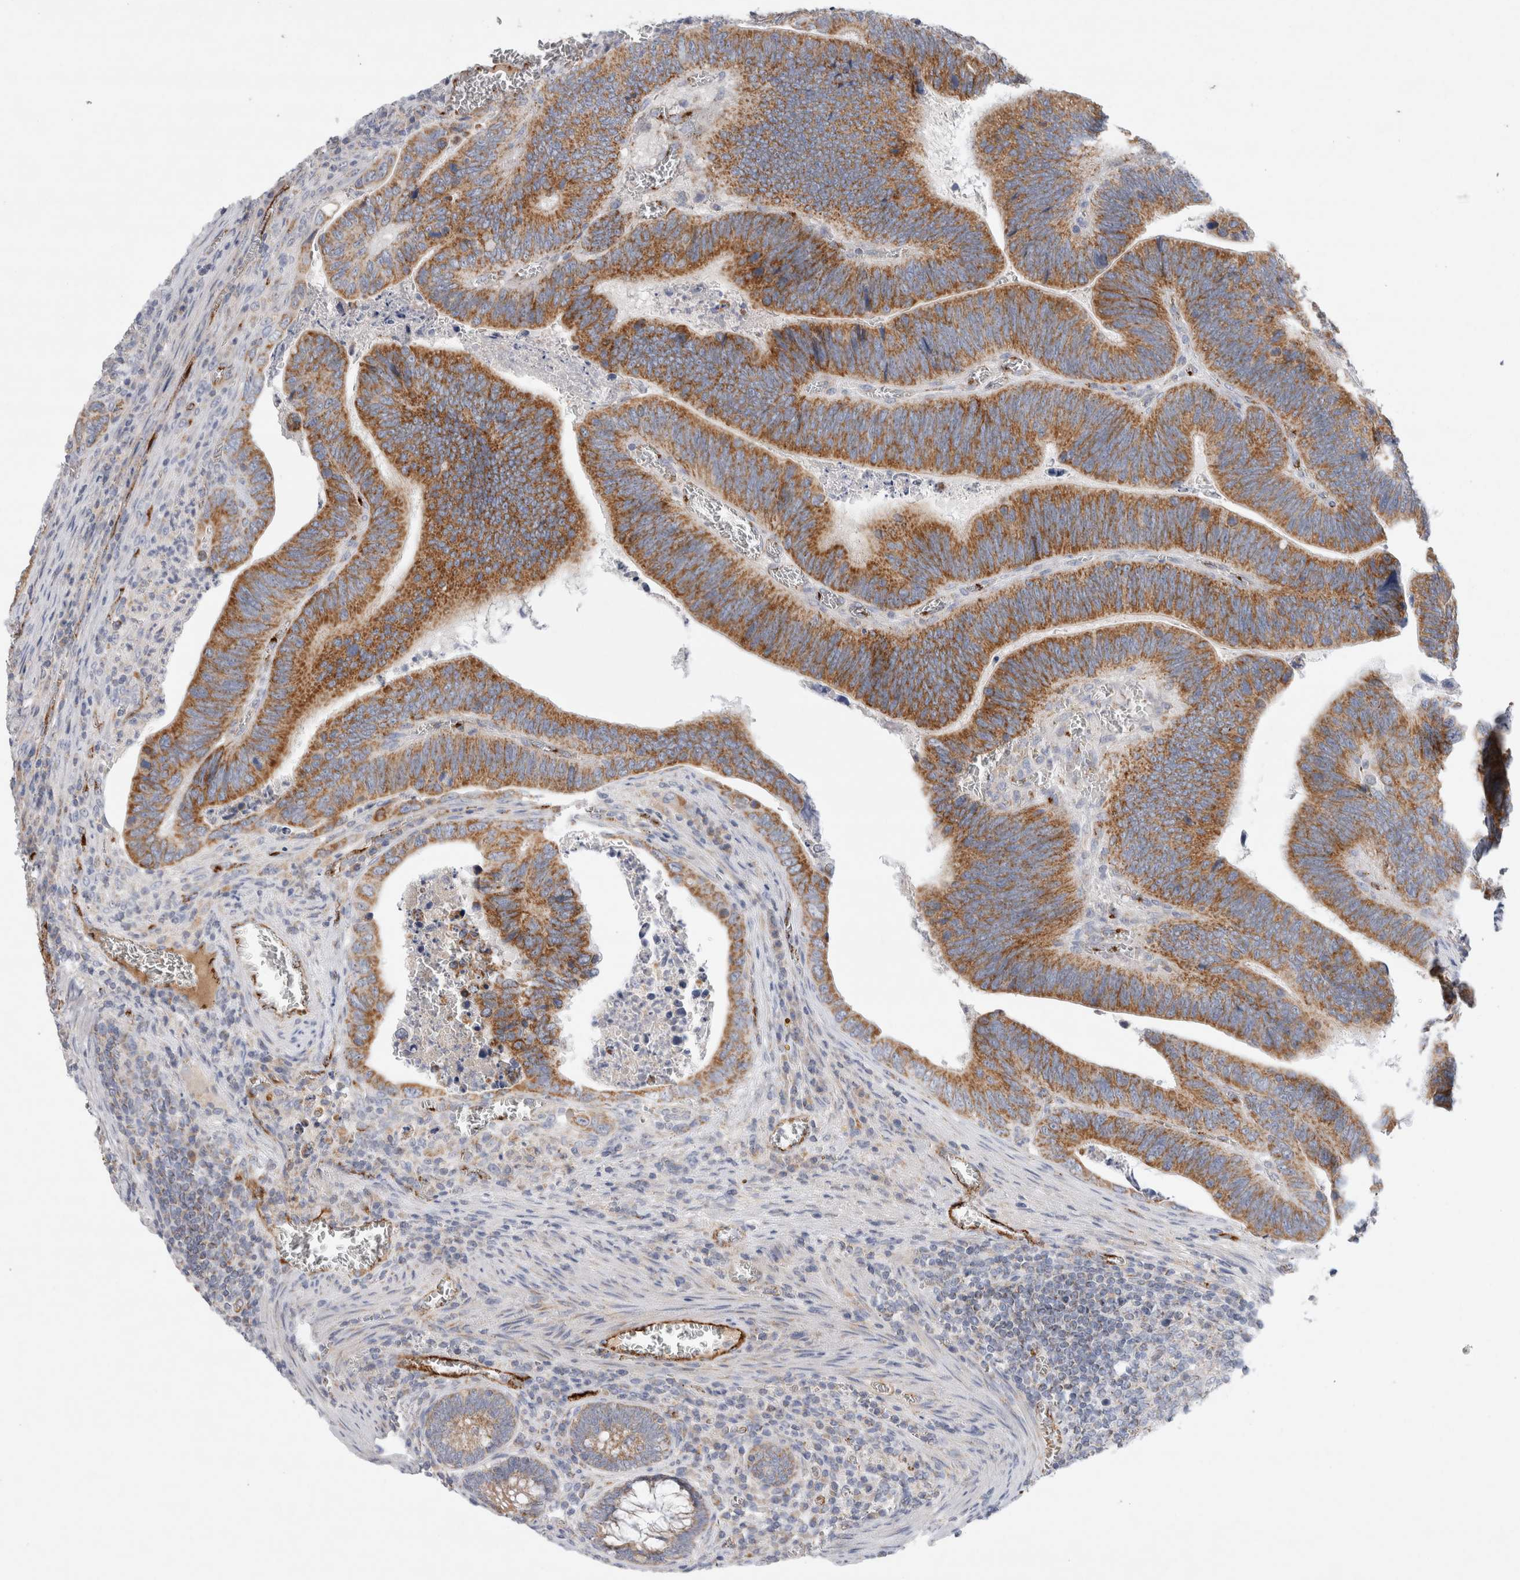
{"staining": {"intensity": "strong", "quantity": ">75%", "location": "cytoplasmic/membranous"}, "tissue": "colorectal cancer", "cell_type": "Tumor cells", "image_type": "cancer", "snomed": [{"axis": "morphology", "description": "Inflammation, NOS"}, {"axis": "morphology", "description": "Adenocarcinoma, NOS"}, {"axis": "topography", "description": "Colon"}], "caption": "Colorectal cancer (adenocarcinoma) stained with DAB immunohistochemistry displays high levels of strong cytoplasmic/membranous staining in approximately >75% of tumor cells. (IHC, brightfield microscopy, high magnification).", "gene": "IARS2", "patient": {"sex": "male", "age": 72}}